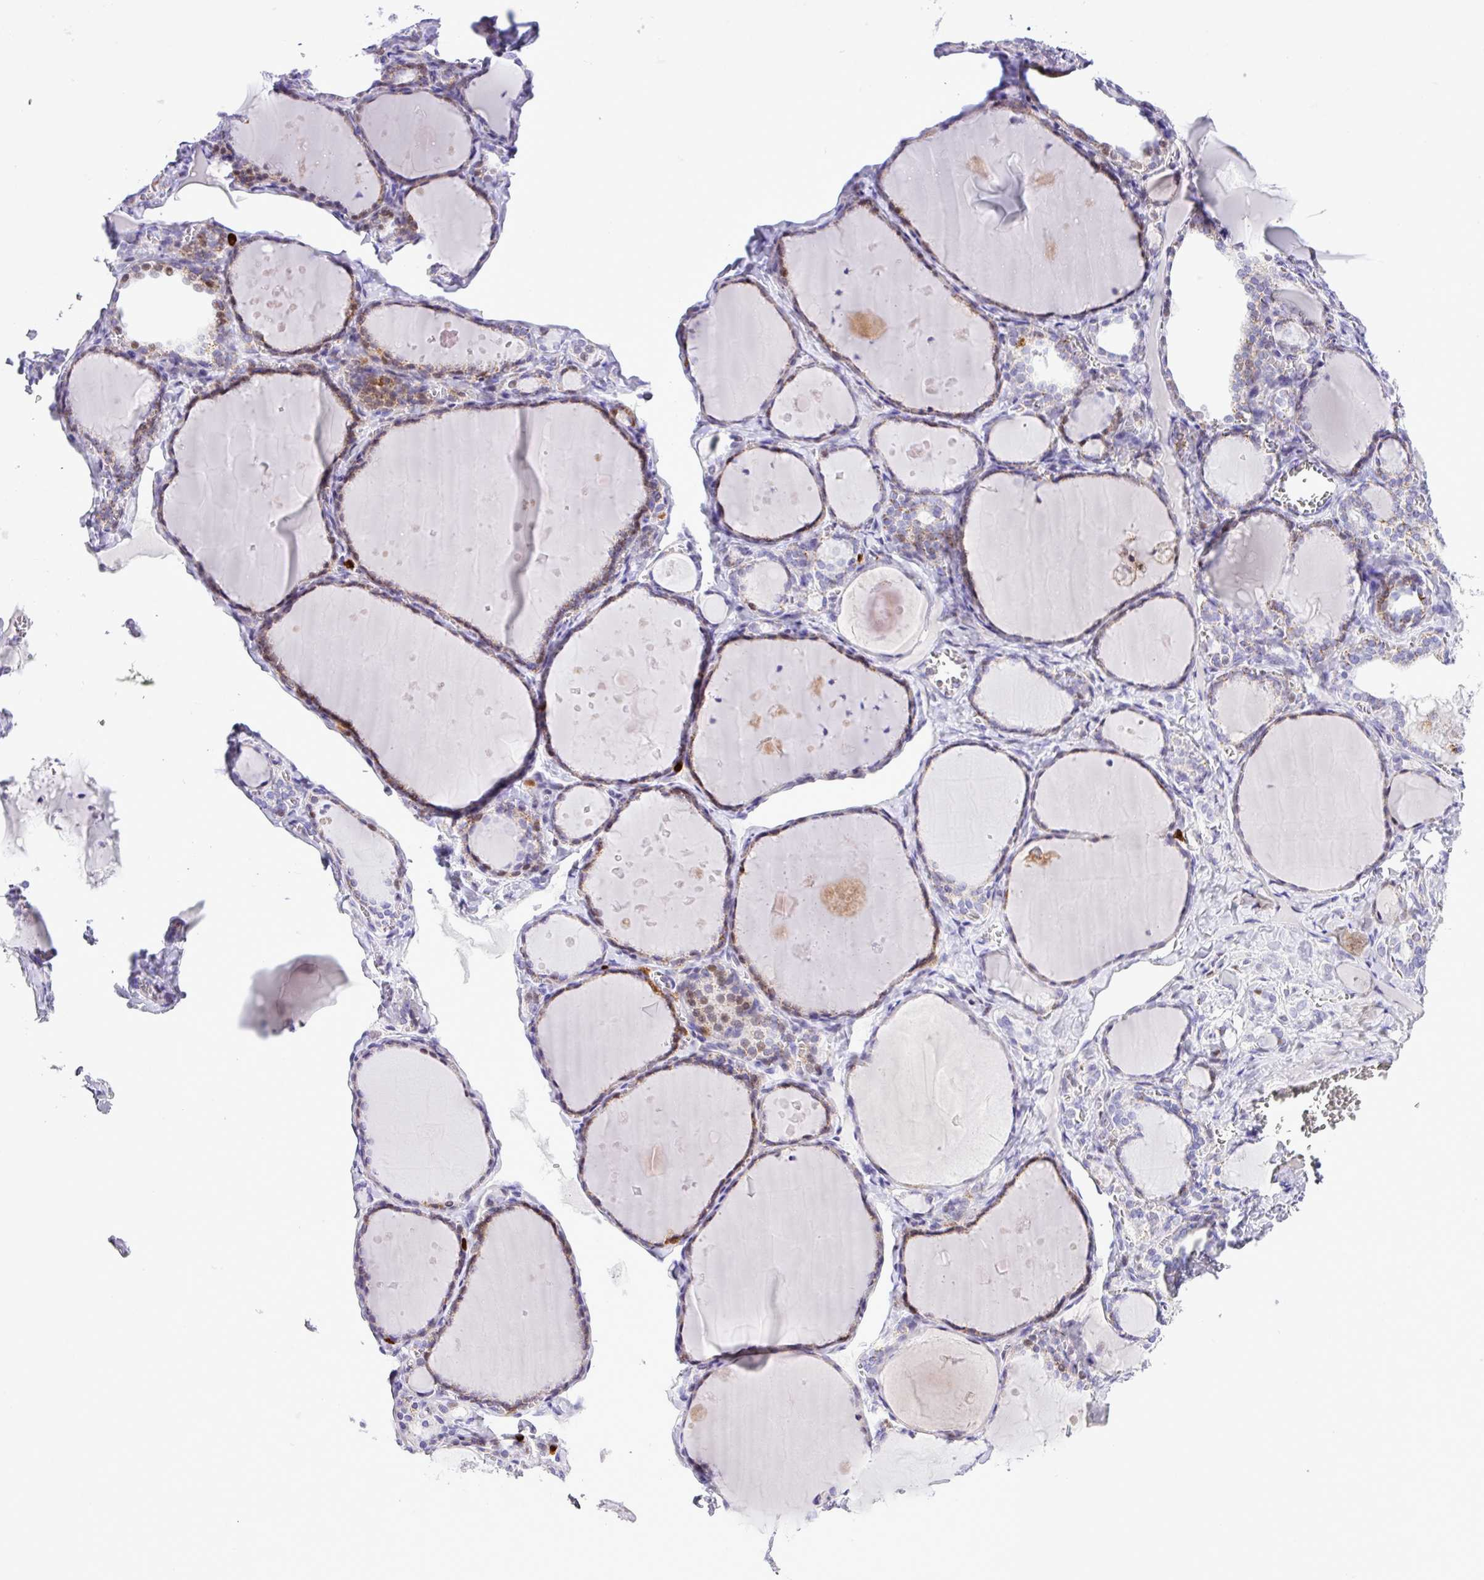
{"staining": {"intensity": "moderate", "quantity": "<25%", "location": "cytoplasmic/membranous,nuclear"}, "tissue": "thyroid gland", "cell_type": "Glandular cells", "image_type": "normal", "snomed": [{"axis": "morphology", "description": "Normal tissue, NOS"}, {"axis": "topography", "description": "Thyroid gland"}], "caption": "This histopathology image displays unremarkable thyroid gland stained with immunohistochemistry (IHC) to label a protein in brown. The cytoplasmic/membranous,nuclear of glandular cells show moderate positivity for the protein. Nuclei are counter-stained blue.", "gene": "RCAN2", "patient": {"sex": "female", "age": 42}}